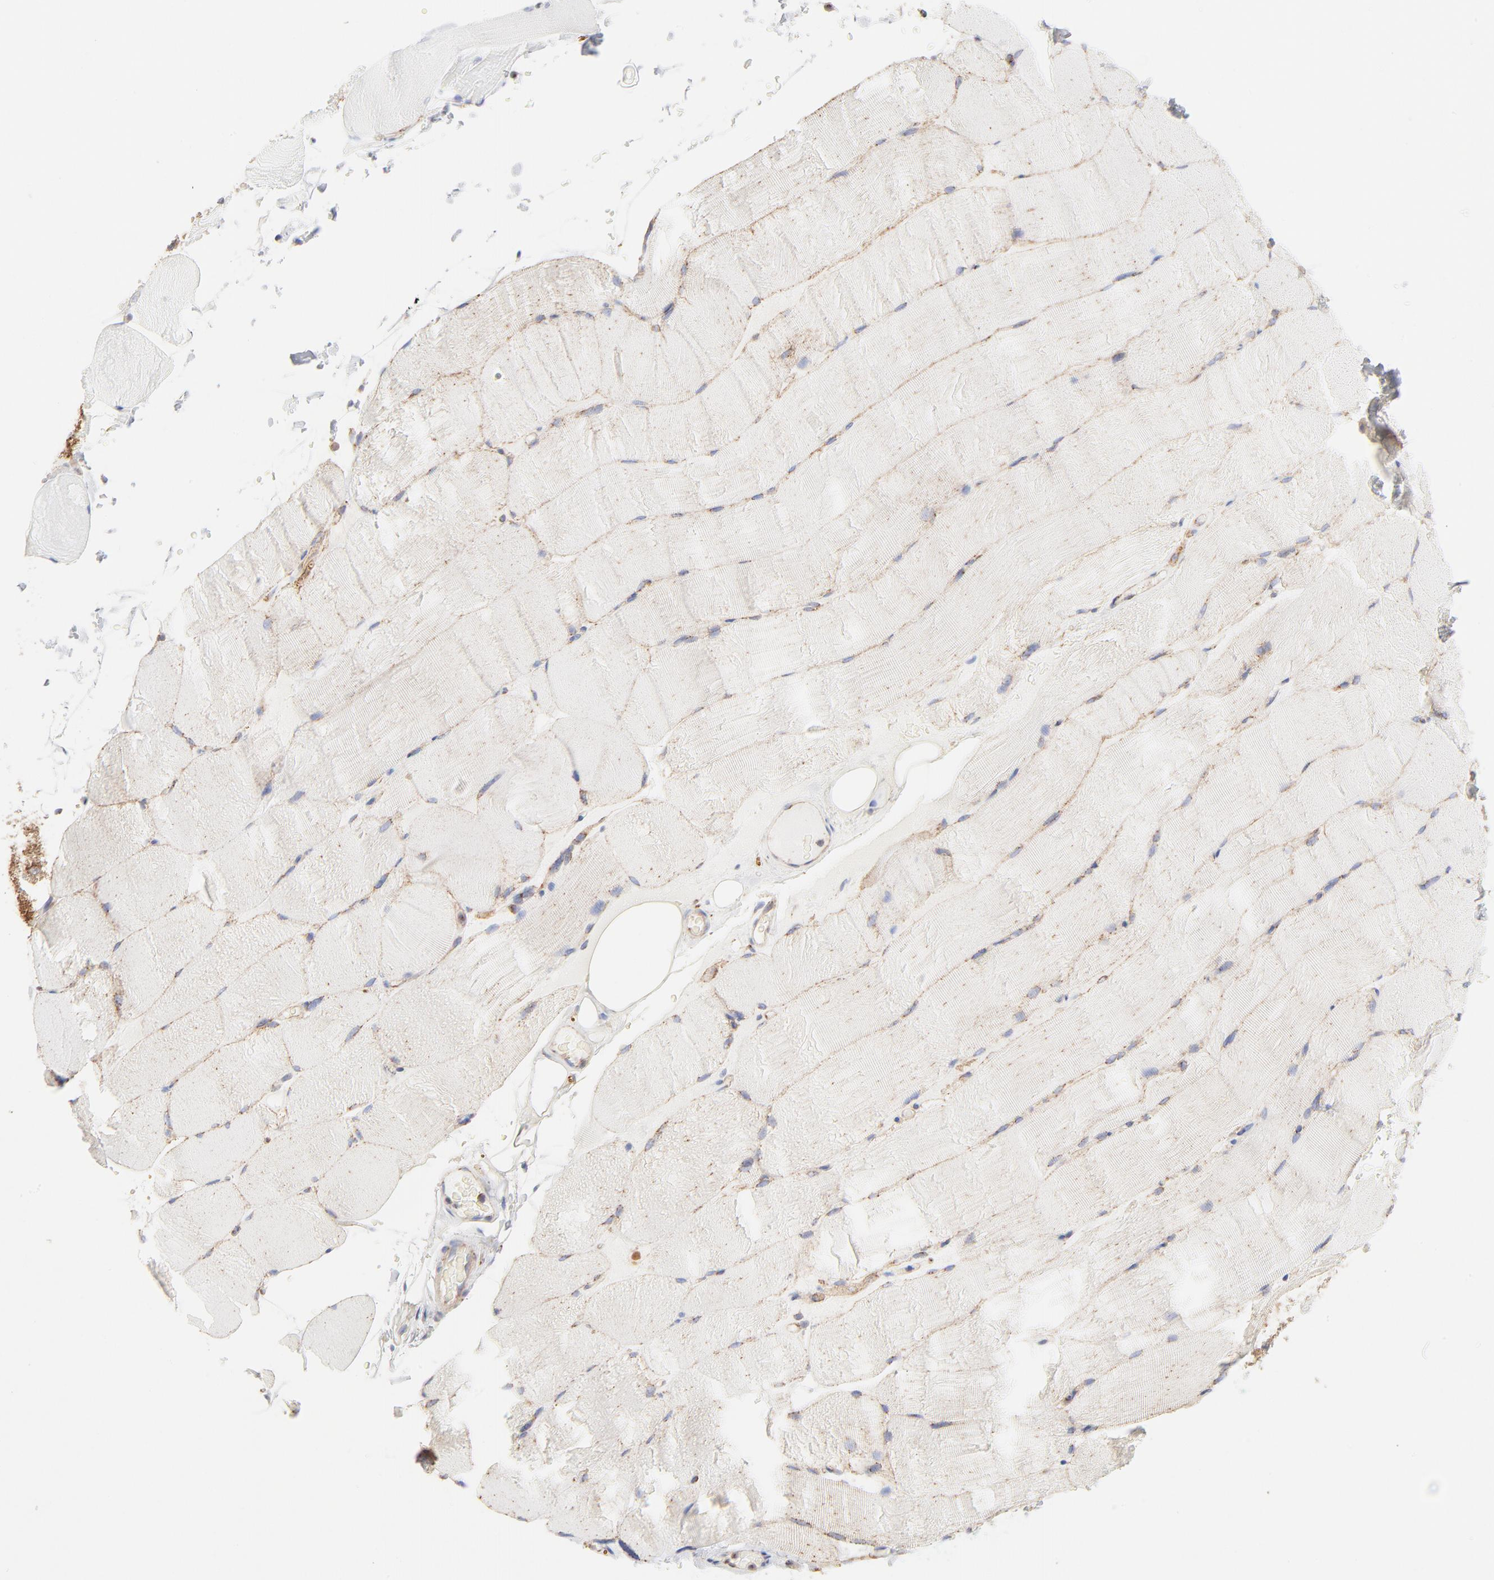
{"staining": {"intensity": "weak", "quantity": "25%-75%", "location": "cytoplasmic/membranous"}, "tissue": "skeletal muscle", "cell_type": "Myocytes", "image_type": "normal", "snomed": [{"axis": "morphology", "description": "Normal tissue, NOS"}, {"axis": "topography", "description": "Skeletal muscle"}], "caption": "This image exhibits IHC staining of unremarkable skeletal muscle, with low weak cytoplasmic/membranous staining in approximately 25%-75% of myocytes.", "gene": "CLTB", "patient": {"sex": "female", "age": 37}}